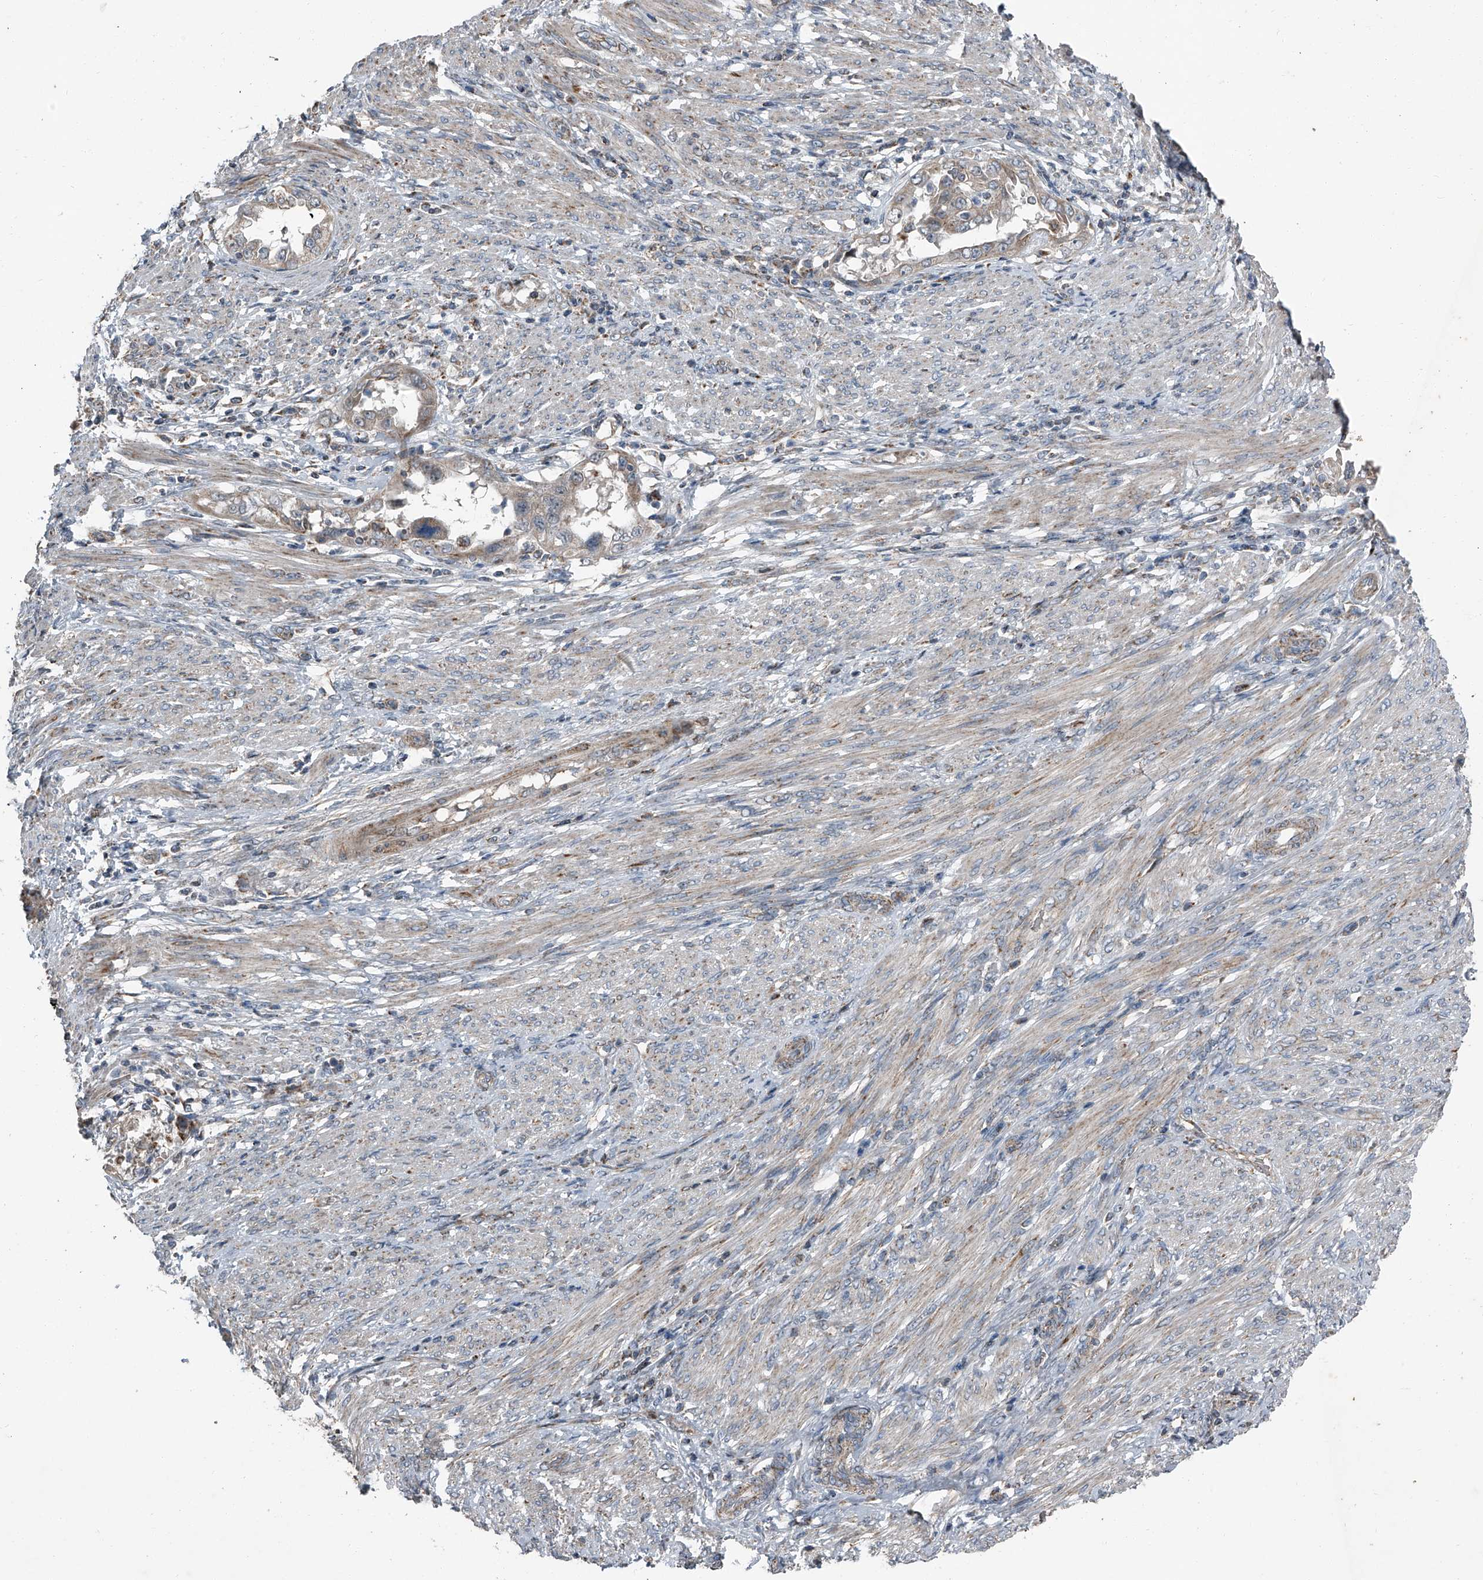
{"staining": {"intensity": "weak", "quantity": ">75%", "location": "cytoplasmic/membranous"}, "tissue": "endometrial cancer", "cell_type": "Tumor cells", "image_type": "cancer", "snomed": [{"axis": "morphology", "description": "Adenocarcinoma, NOS"}, {"axis": "topography", "description": "Endometrium"}], "caption": "This image displays immunohistochemistry staining of endometrial cancer, with low weak cytoplasmic/membranous expression in approximately >75% of tumor cells.", "gene": "CHRNA7", "patient": {"sex": "female", "age": 85}}